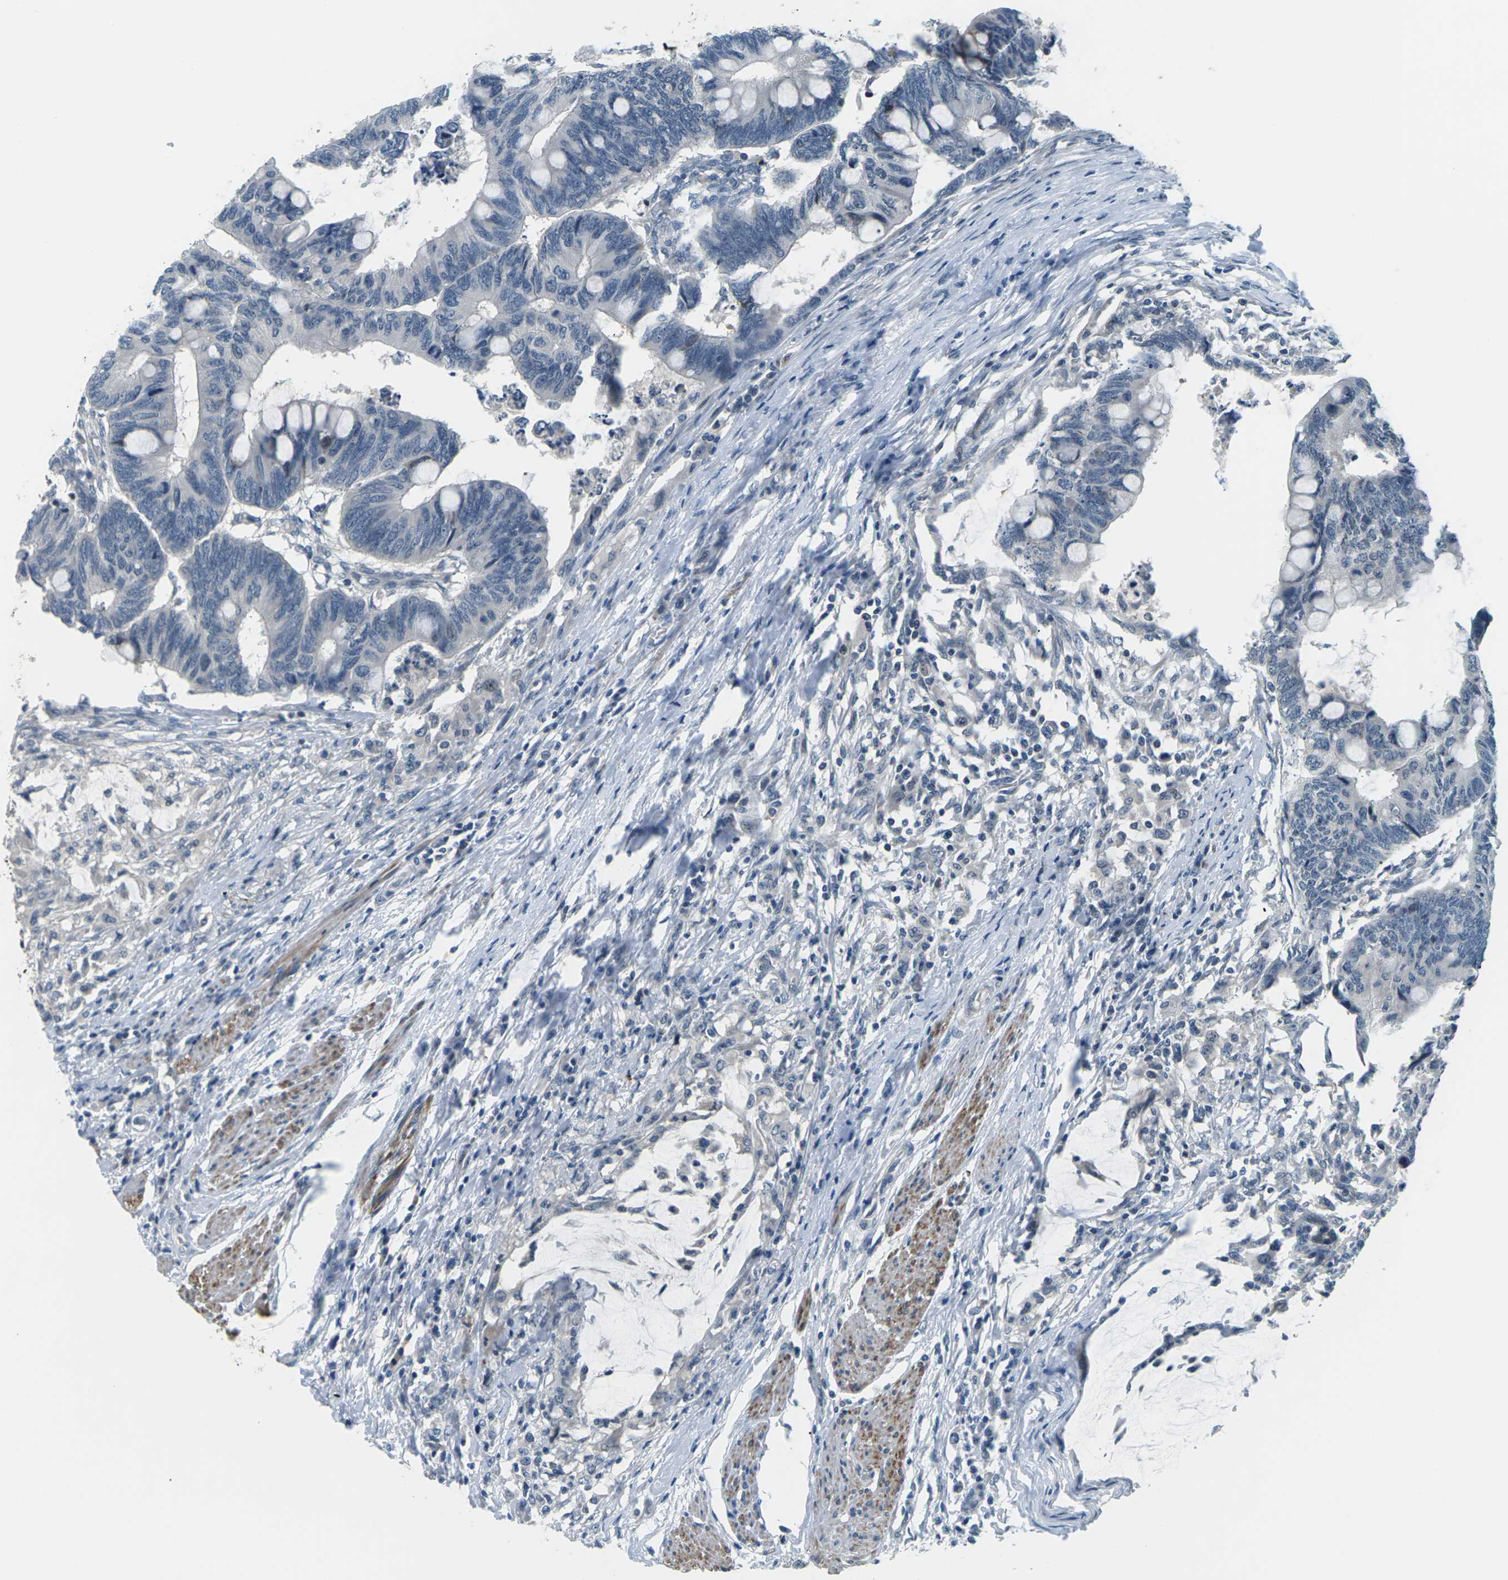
{"staining": {"intensity": "negative", "quantity": "none", "location": "none"}, "tissue": "colorectal cancer", "cell_type": "Tumor cells", "image_type": "cancer", "snomed": [{"axis": "morphology", "description": "Normal tissue, NOS"}, {"axis": "morphology", "description": "Adenocarcinoma, NOS"}, {"axis": "topography", "description": "Rectum"}, {"axis": "topography", "description": "Peripheral nerve tissue"}], "caption": "Immunohistochemistry (IHC) of human adenocarcinoma (colorectal) reveals no expression in tumor cells.", "gene": "SLC13A3", "patient": {"sex": "male", "age": 92}}